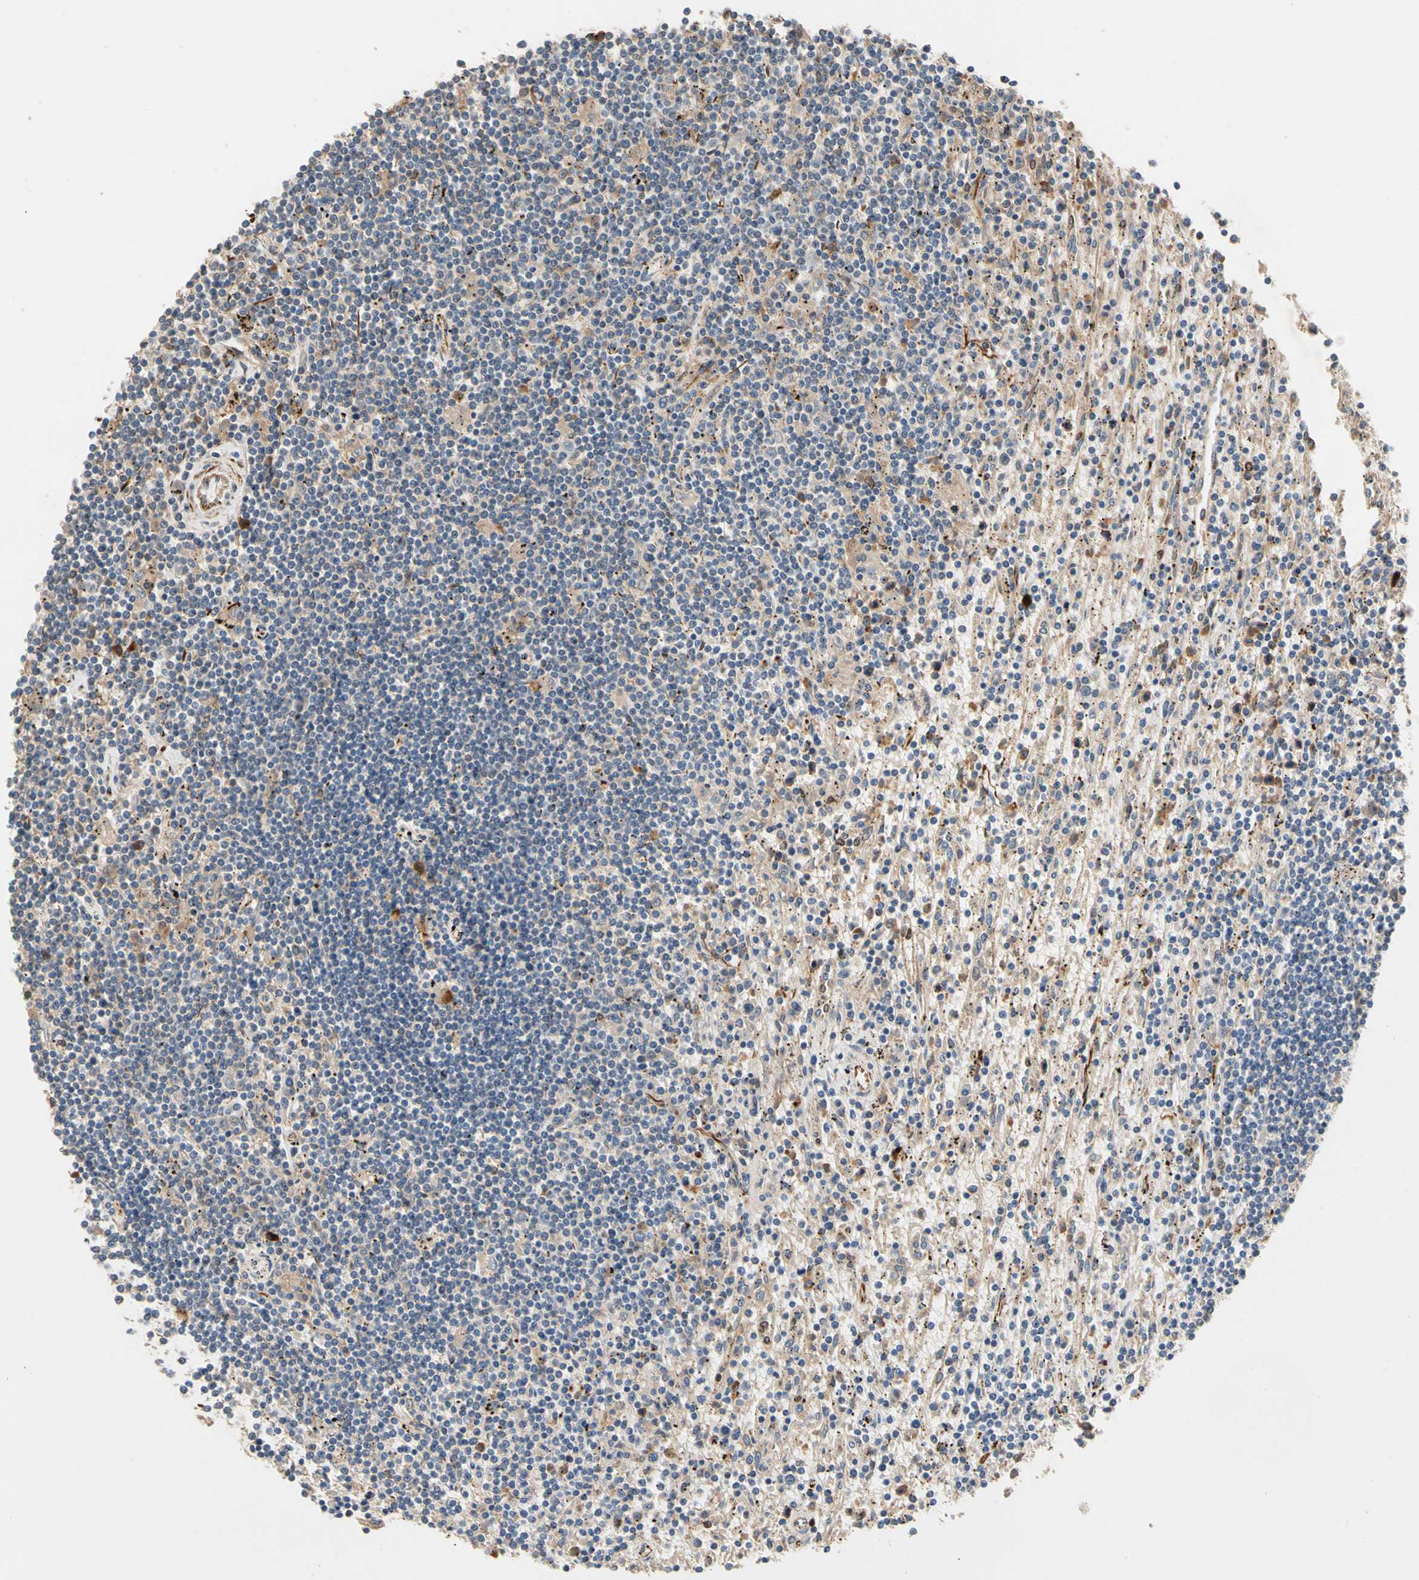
{"staining": {"intensity": "weak", "quantity": "<25%", "location": "cytoplasmic/membranous"}, "tissue": "lymphoma", "cell_type": "Tumor cells", "image_type": "cancer", "snomed": [{"axis": "morphology", "description": "Malignant lymphoma, non-Hodgkin's type, Low grade"}, {"axis": "topography", "description": "Spleen"}], "caption": "An IHC photomicrograph of lymphoma is shown. There is no staining in tumor cells of lymphoma. (DAB immunohistochemistry (IHC) with hematoxylin counter stain).", "gene": "FGD6", "patient": {"sex": "male", "age": 76}}